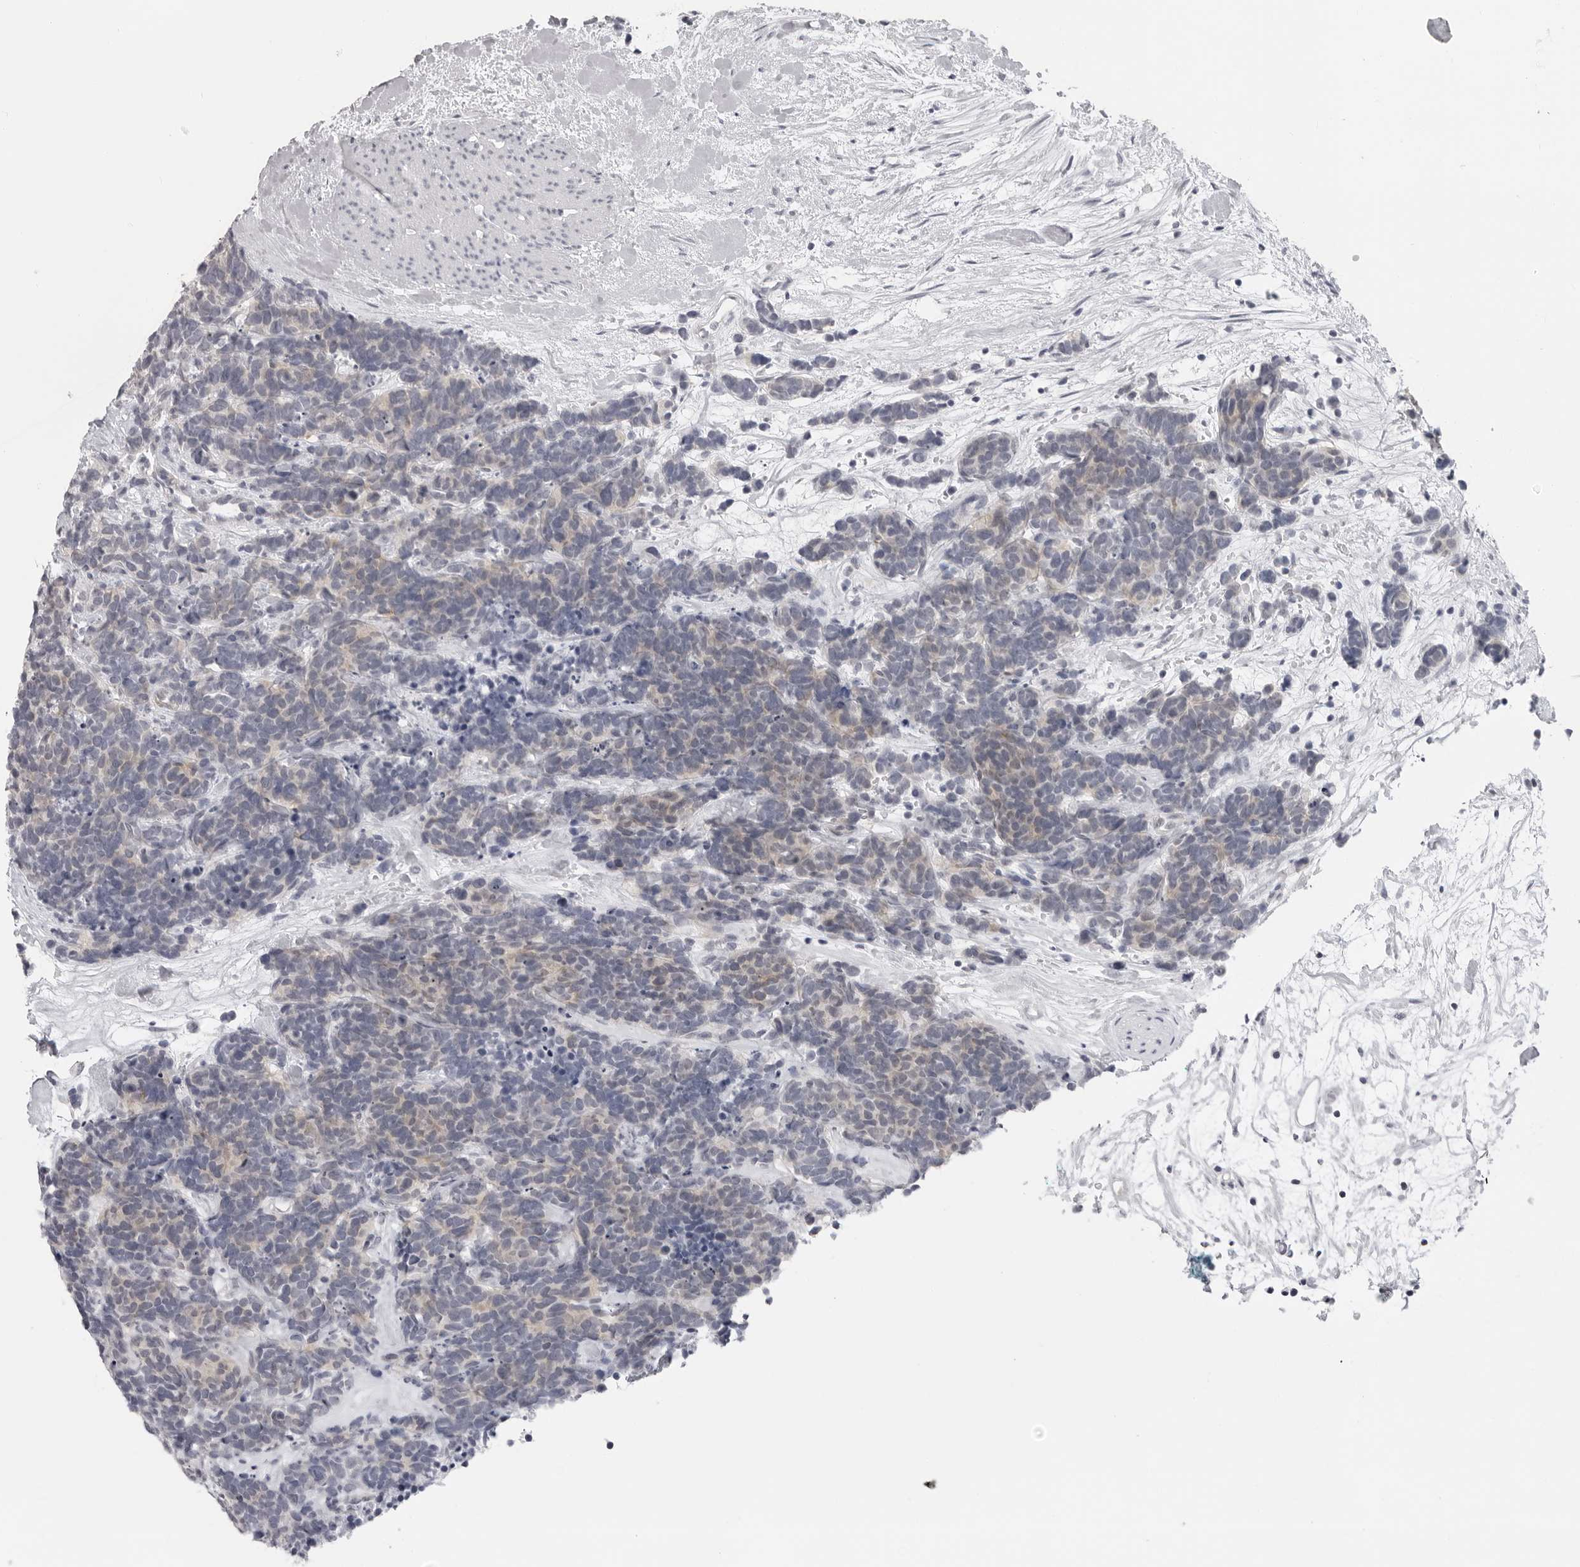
{"staining": {"intensity": "negative", "quantity": "none", "location": "none"}, "tissue": "carcinoid", "cell_type": "Tumor cells", "image_type": "cancer", "snomed": [{"axis": "morphology", "description": "Carcinoma, NOS"}, {"axis": "morphology", "description": "Carcinoid, malignant, NOS"}, {"axis": "topography", "description": "Urinary bladder"}], "caption": "Micrograph shows no significant protein staining in tumor cells of carcinoid.", "gene": "DNALI1", "patient": {"sex": "male", "age": 57}}